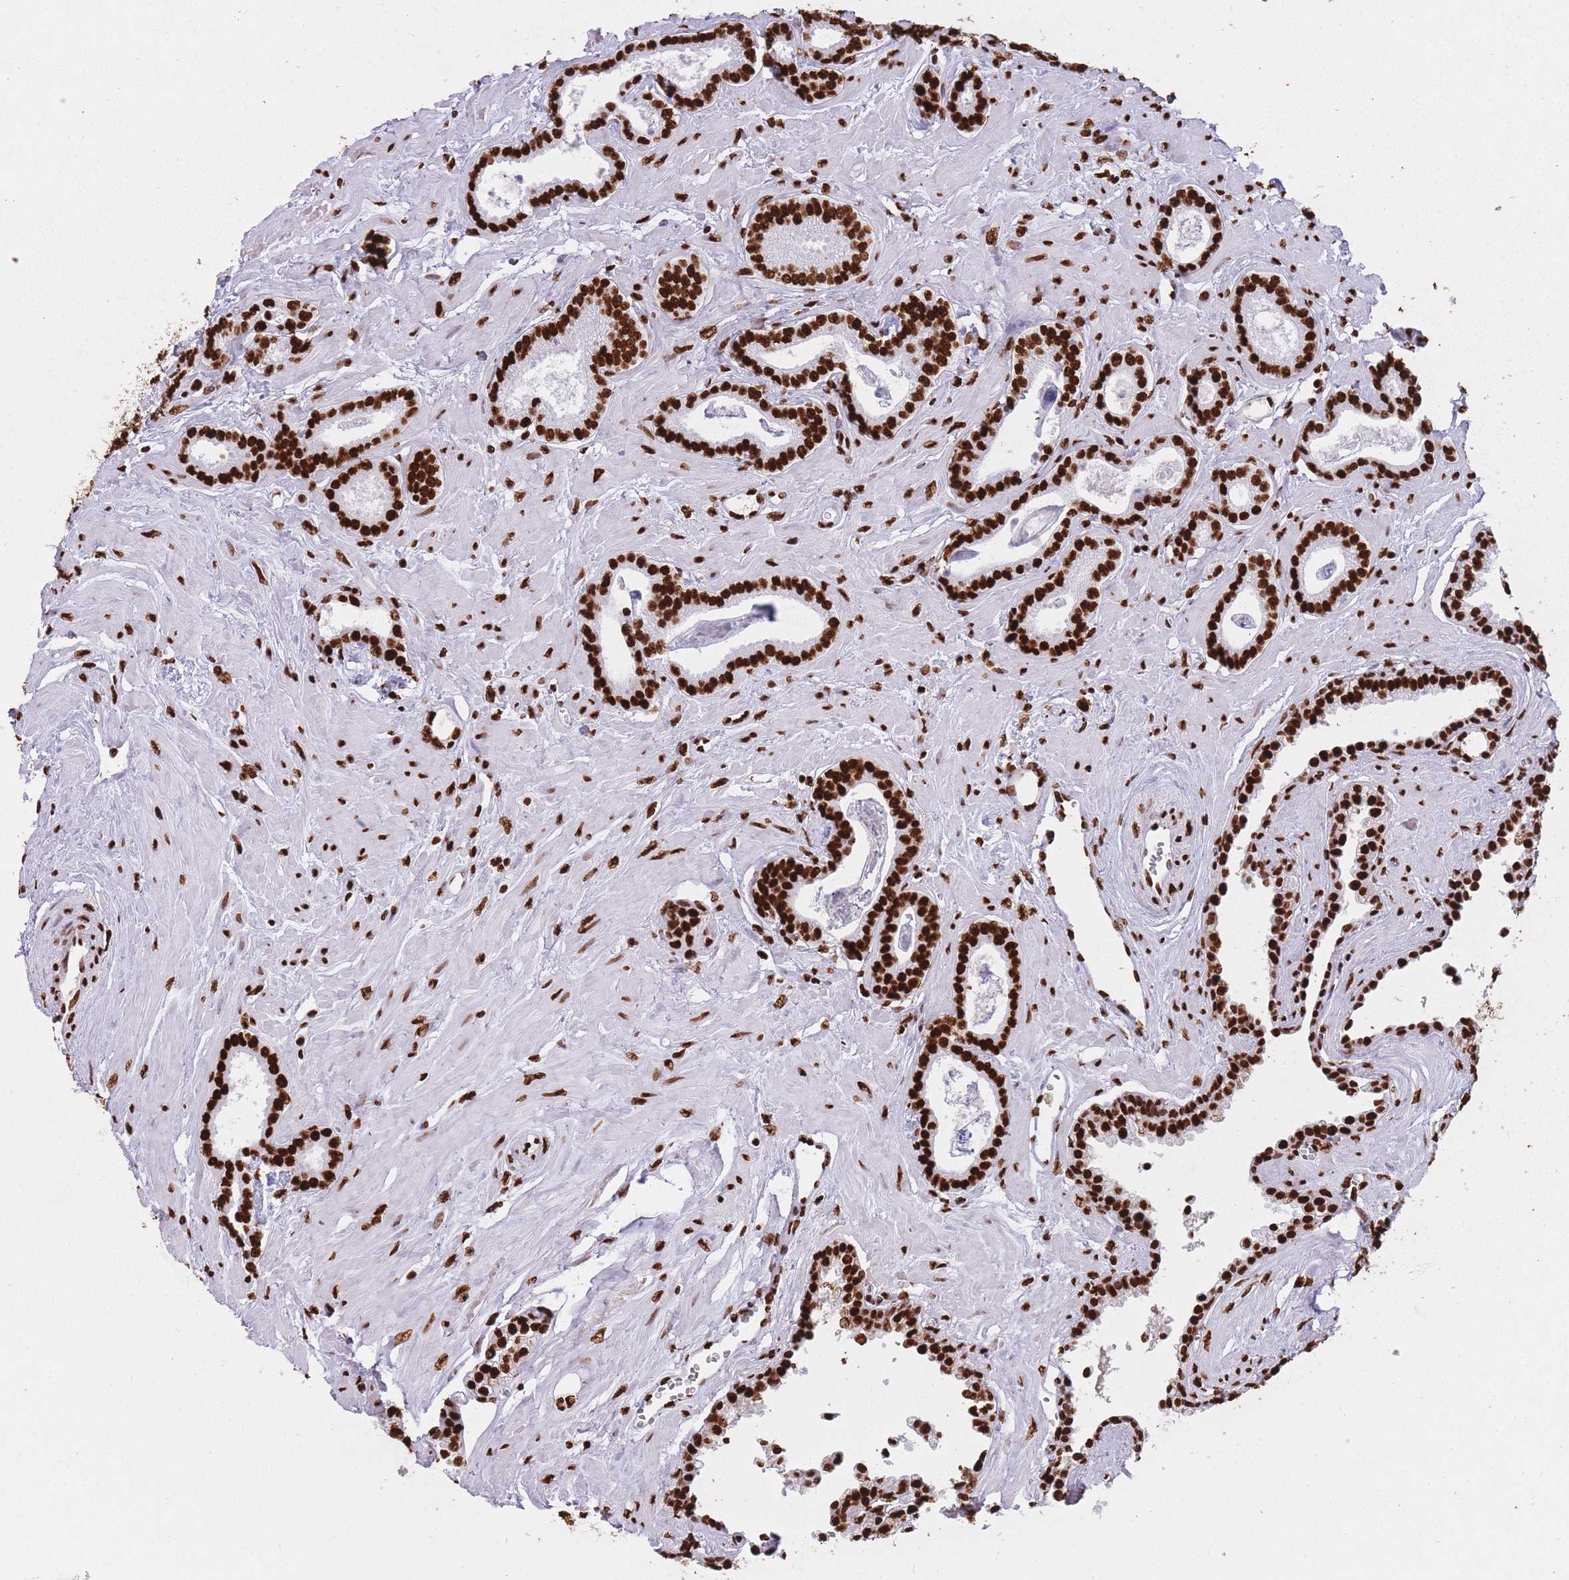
{"staining": {"intensity": "strong", "quantity": ">75%", "location": "nuclear"}, "tissue": "prostate cancer", "cell_type": "Tumor cells", "image_type": "cancer", "snomed": [{"axis": "morphology", "description": "Adenocarcinoma, Low grade"}, {"axis": "topography", "description": "Prostate"}], "caption": "Immunohistochemical staining of prostate adenocarcinoma (low-grade) exhibits high levels of strong nuclear protein positivity in approximately >75% of tumor cells.", "gene": "HNRNPUL1", "patient": {"sex": "male", "age": 60}}